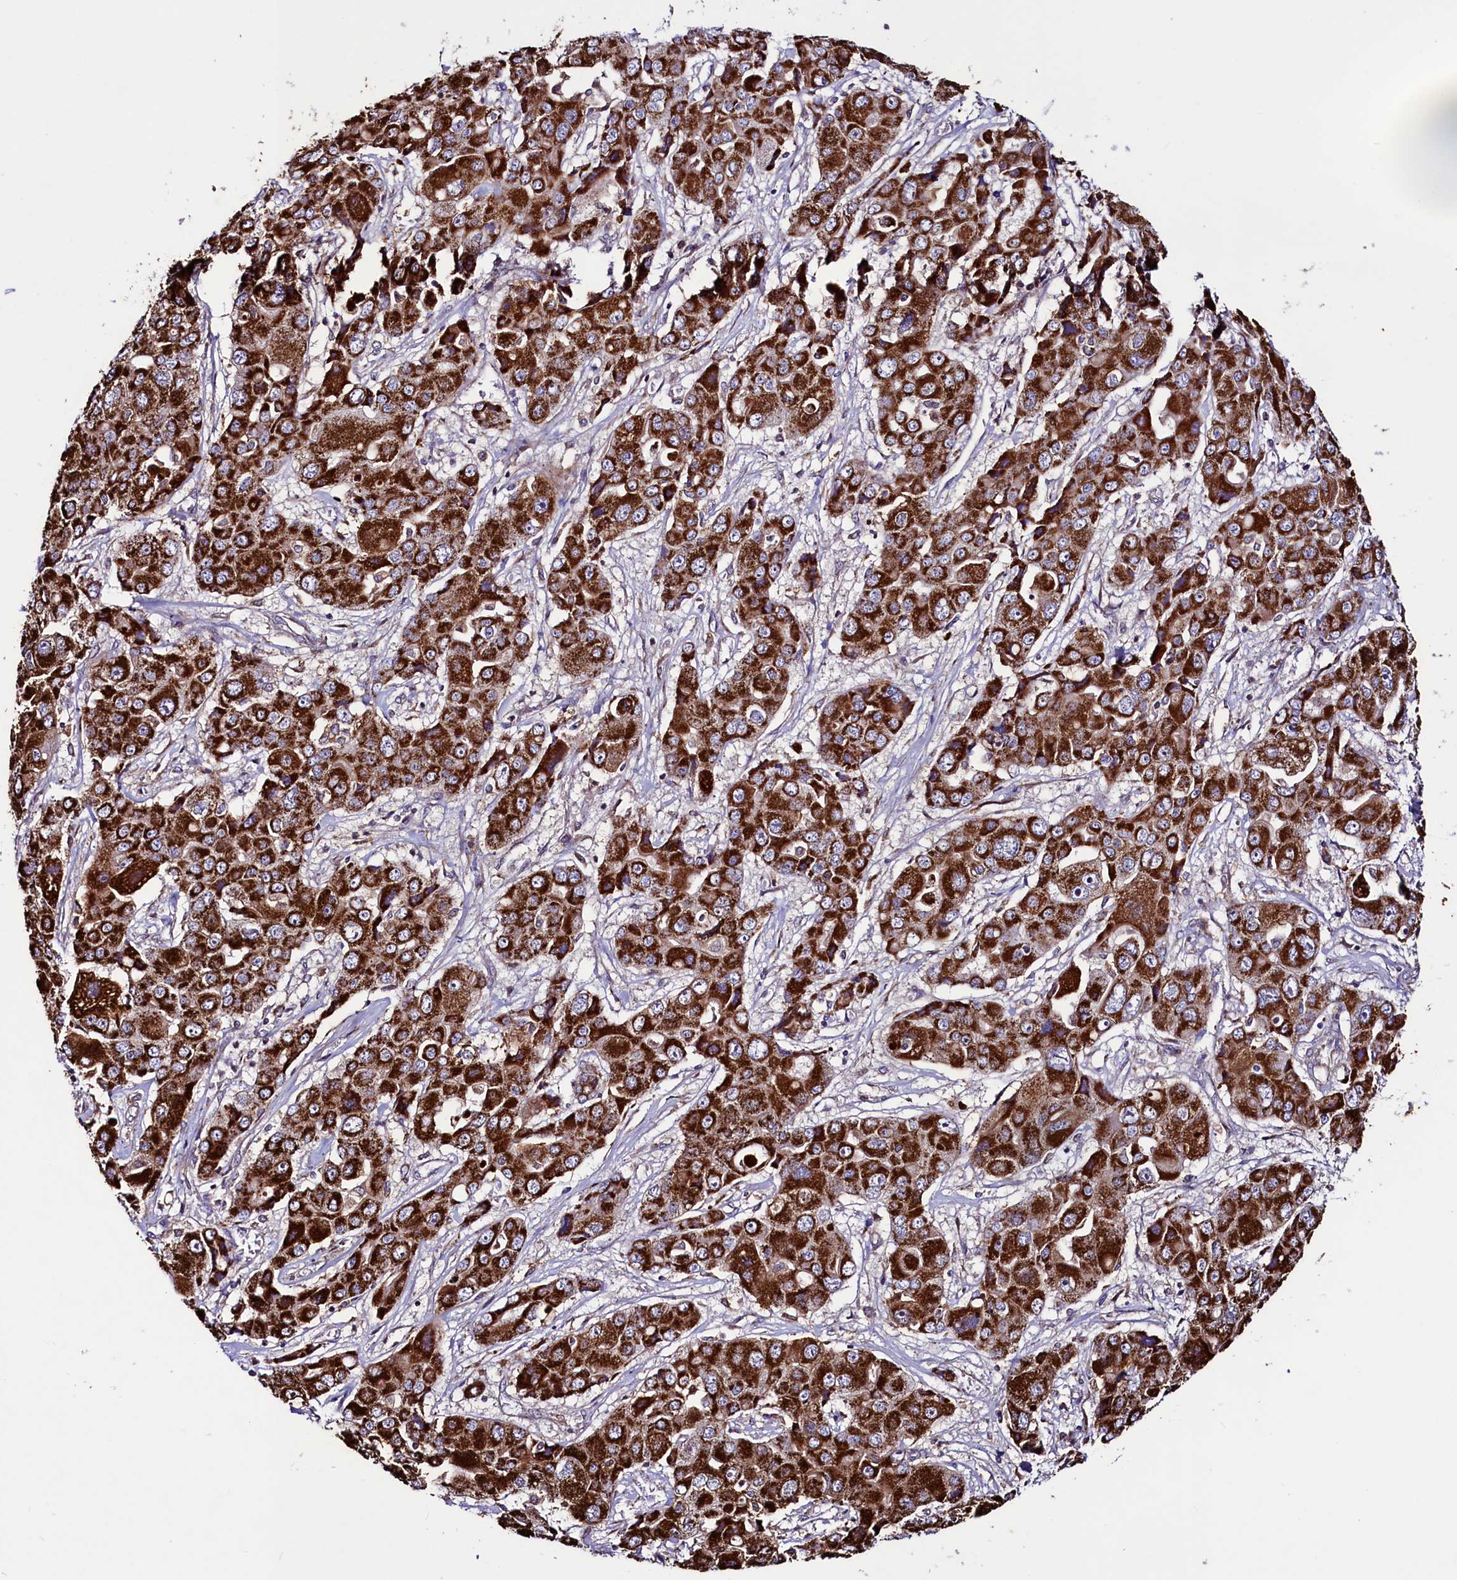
{"staining": {"intensity": "strong", "quantity": ">75%", "location": "cytoplasmic/membranous"}, "tissue": "liver cancer", "cell_type": "Tumor cells", "image_type": "cancer", "snomed": [{"axis": "morphology", "description": "Cholangiocarcinoma"}, {"axis": "topography", "description": "Liver"}], "caption": "The image reveals a brown stain indicating the presence of a protein in the cytoplasmic/membranous of tumor cells in liver cancer.", "gene": "STARD5", "patient": {"sex": "male", "age": 67}}